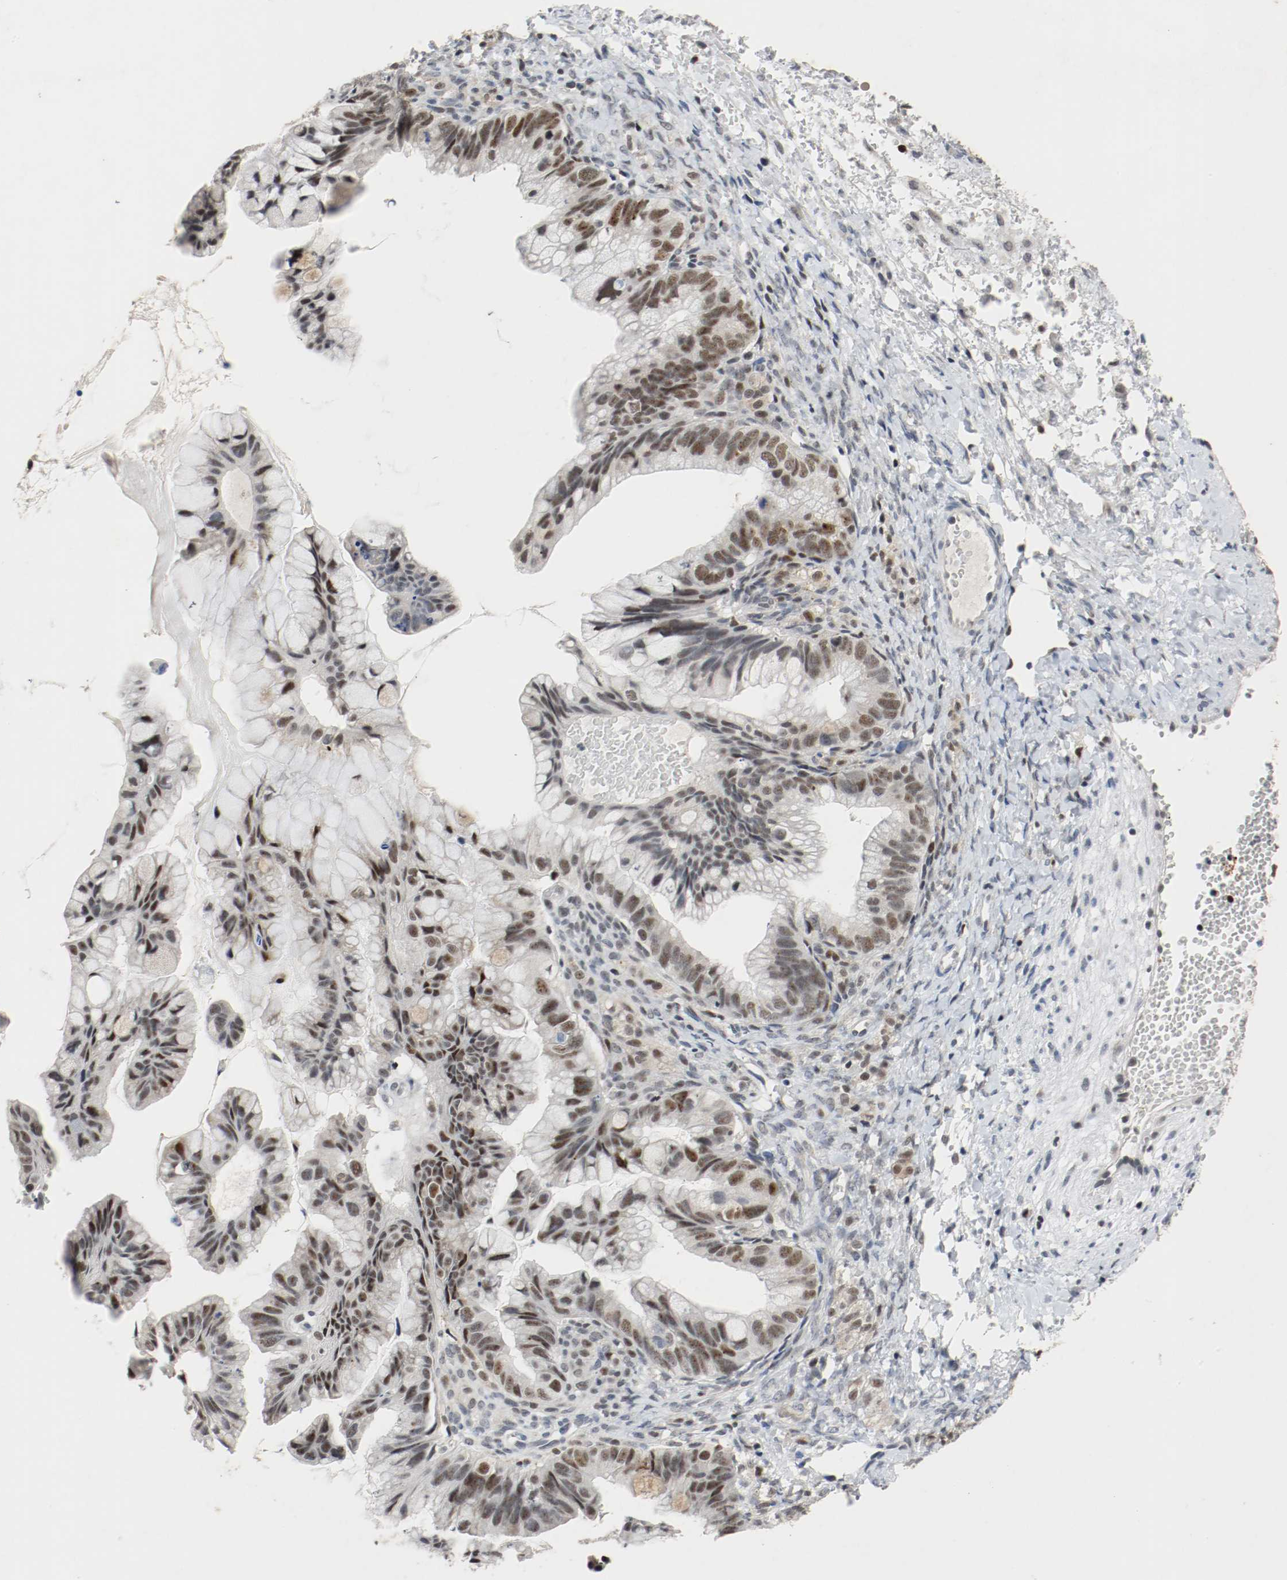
{"staining": {"intensity": "moderate", "quantity": "25%-75%", "location": "nuclear"}, "tissue": "ovarian cancer", "cell_type": "Tumor cells", "image_type": "cancer", "snomed": [{"axis": "morphology", "description": "Cystadenocarcinoma, mucinous, NOS"}, {"axis": "topography", "description": "Ovary"}], "caption": "Protein staining shows moderate nuclear expression in about 25%-75% of tumor cells in ovarian cancer. (brown staining indicates protein expression, while blue staining denotes nuclei).", "gene": "ASH1L", "patient": {"sex": "female", "age": 36}}